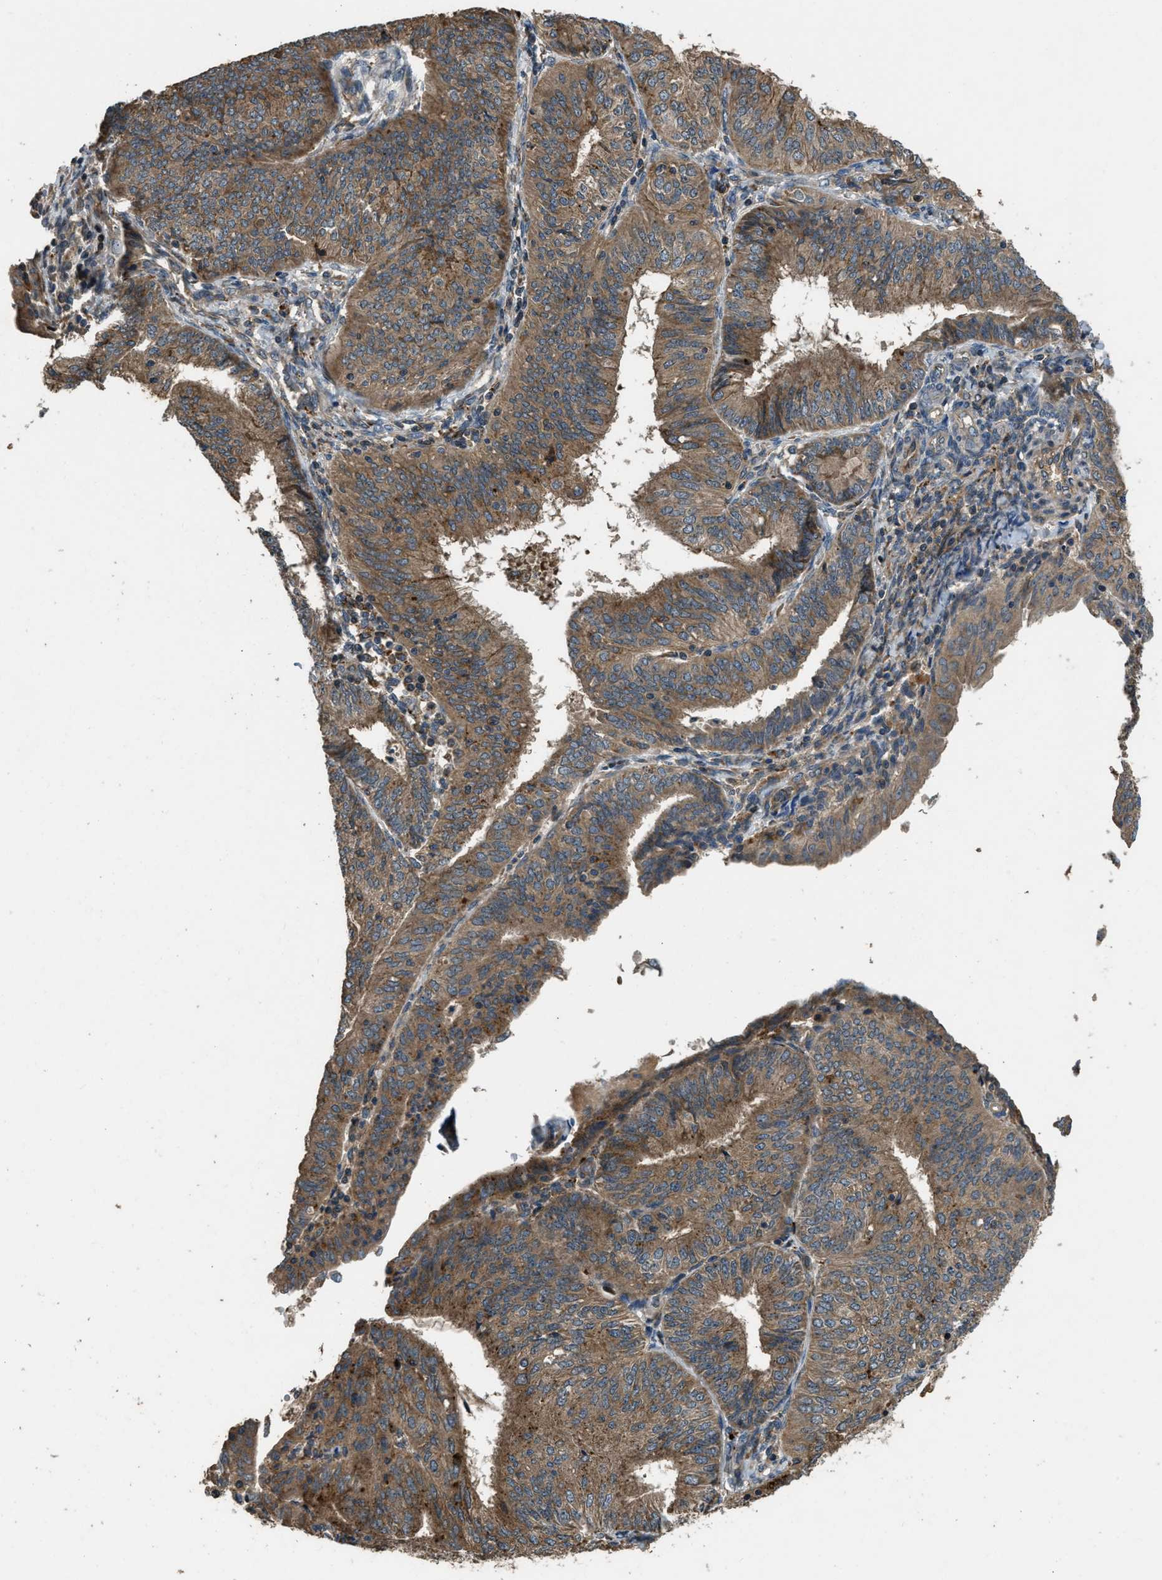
{"staining": {"intensity": "moderate", "quantity": ">75%", "location": "cytoplasmic/membranous"}, "tissue": "endometrial cancer", "cell_type": "Tumor cells", "image_type": "cancer", "snomed": [{"axis": "morphology", "description": "Adenocarcinoma, NOS"}, {"axis": "topography", "description": "Endometrium"}], "caption": "The immunohistochemical stain shows moderate cytoplasmic/membranous expression in tumor cells of endometrial adenocarcinoma tissue.", "gene": "GGH", "patient": {"sex": "female", "age": 58}}